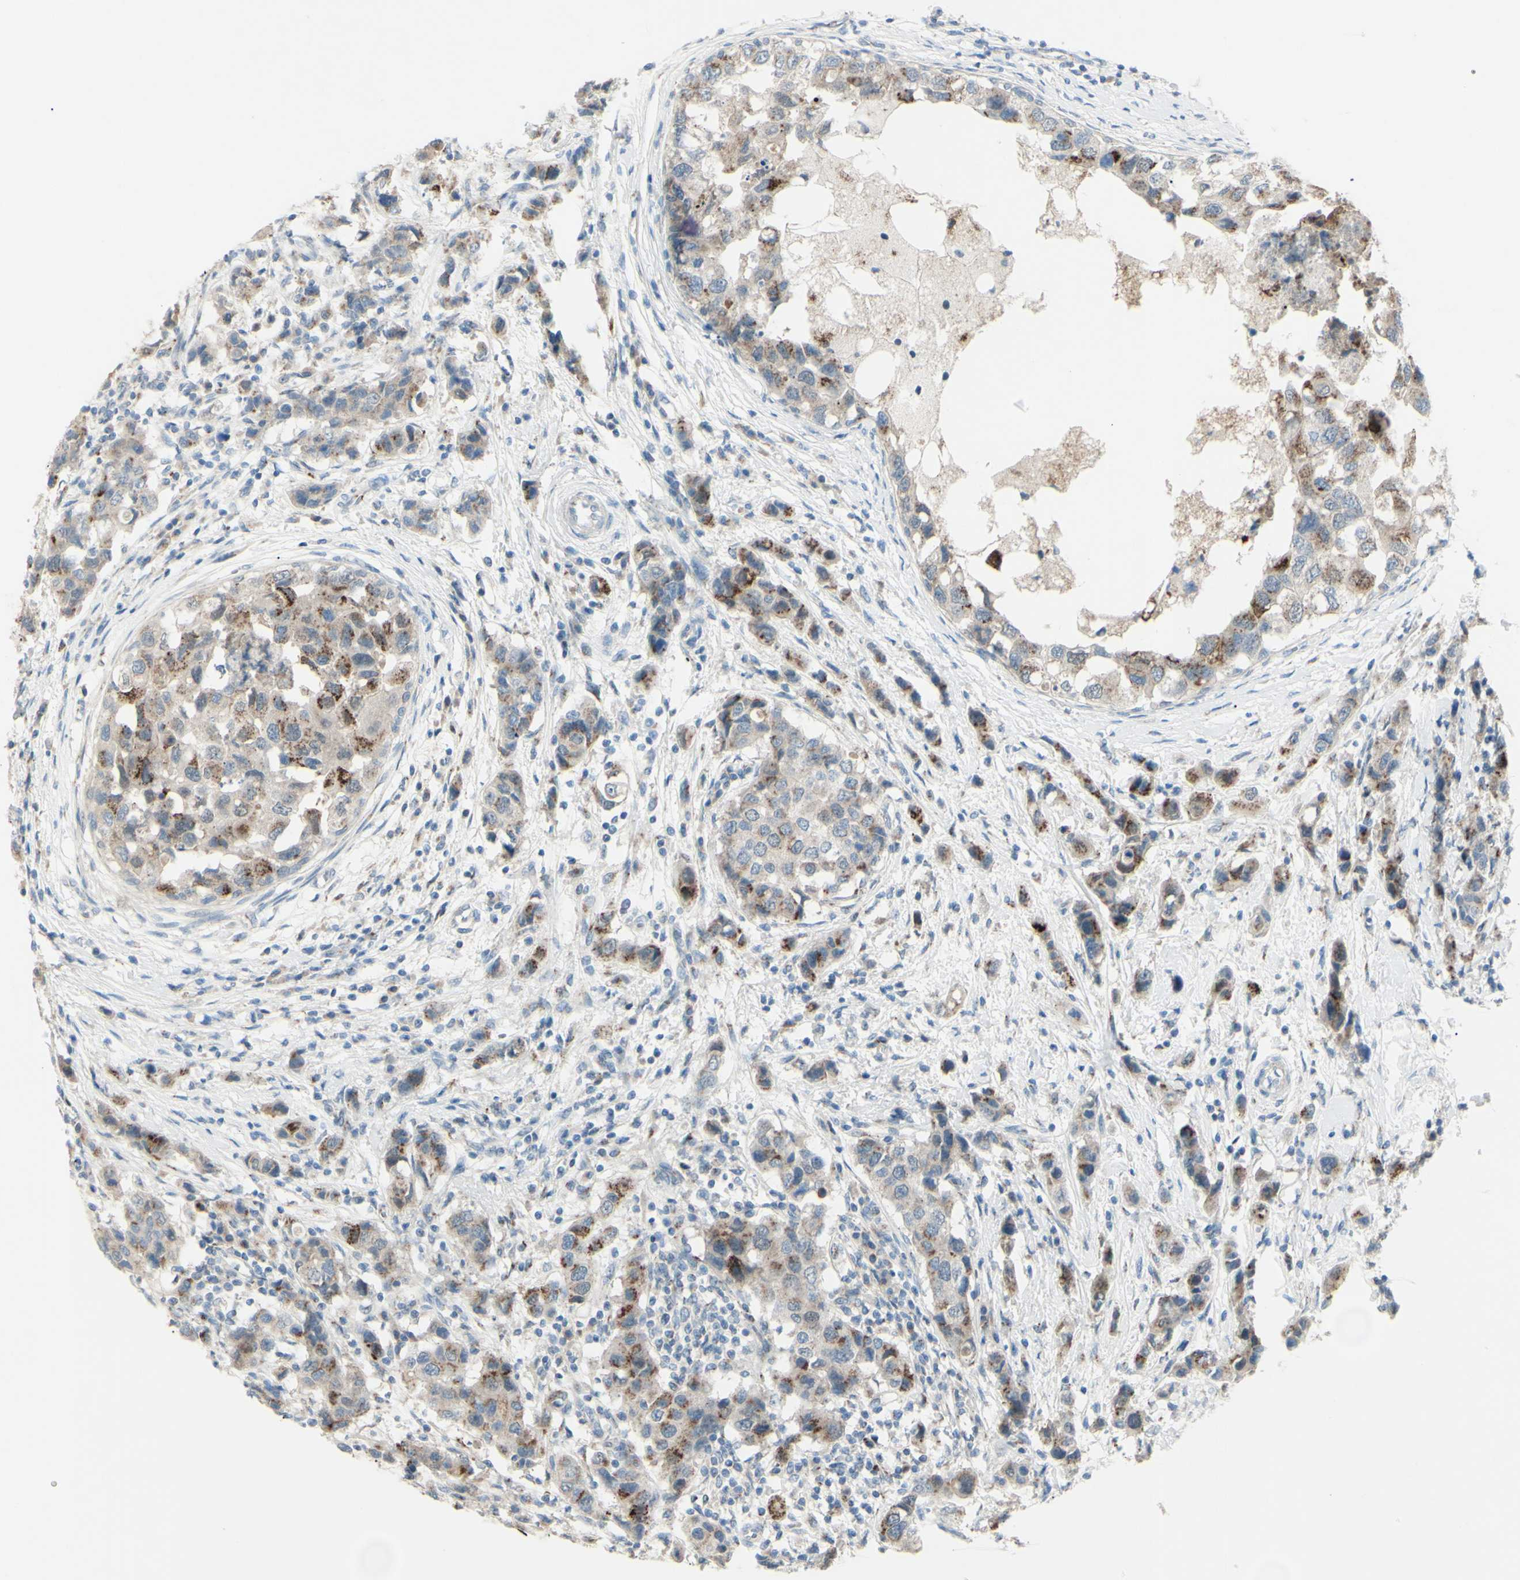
{"staining": {"intensity": "moderate", "quantity": ">75%", "location": "cytoplasmic/membranous"}, "tissue": "breast cancer", "cell_type": "Tumor cells", "image_type": "cancer", "snomed": [{"axis": "morphology", "description": "Normal tissue, NOS"}, {"axis": "morphology", "description": "Duct carcinoma"}, {"axis": "topography", "description": "Breast"}], "caption": "Breast cancer (infiltrating ductal carcinoma) stained with DAB (3,3'-diaminobenzidine) IHC reveals medium levels of moderate cytoplasmic/membranous expression in approximately >75% of tumor cells.", "gene": "B4GALT1", "patient": {"sex": "female", "age": 50}}